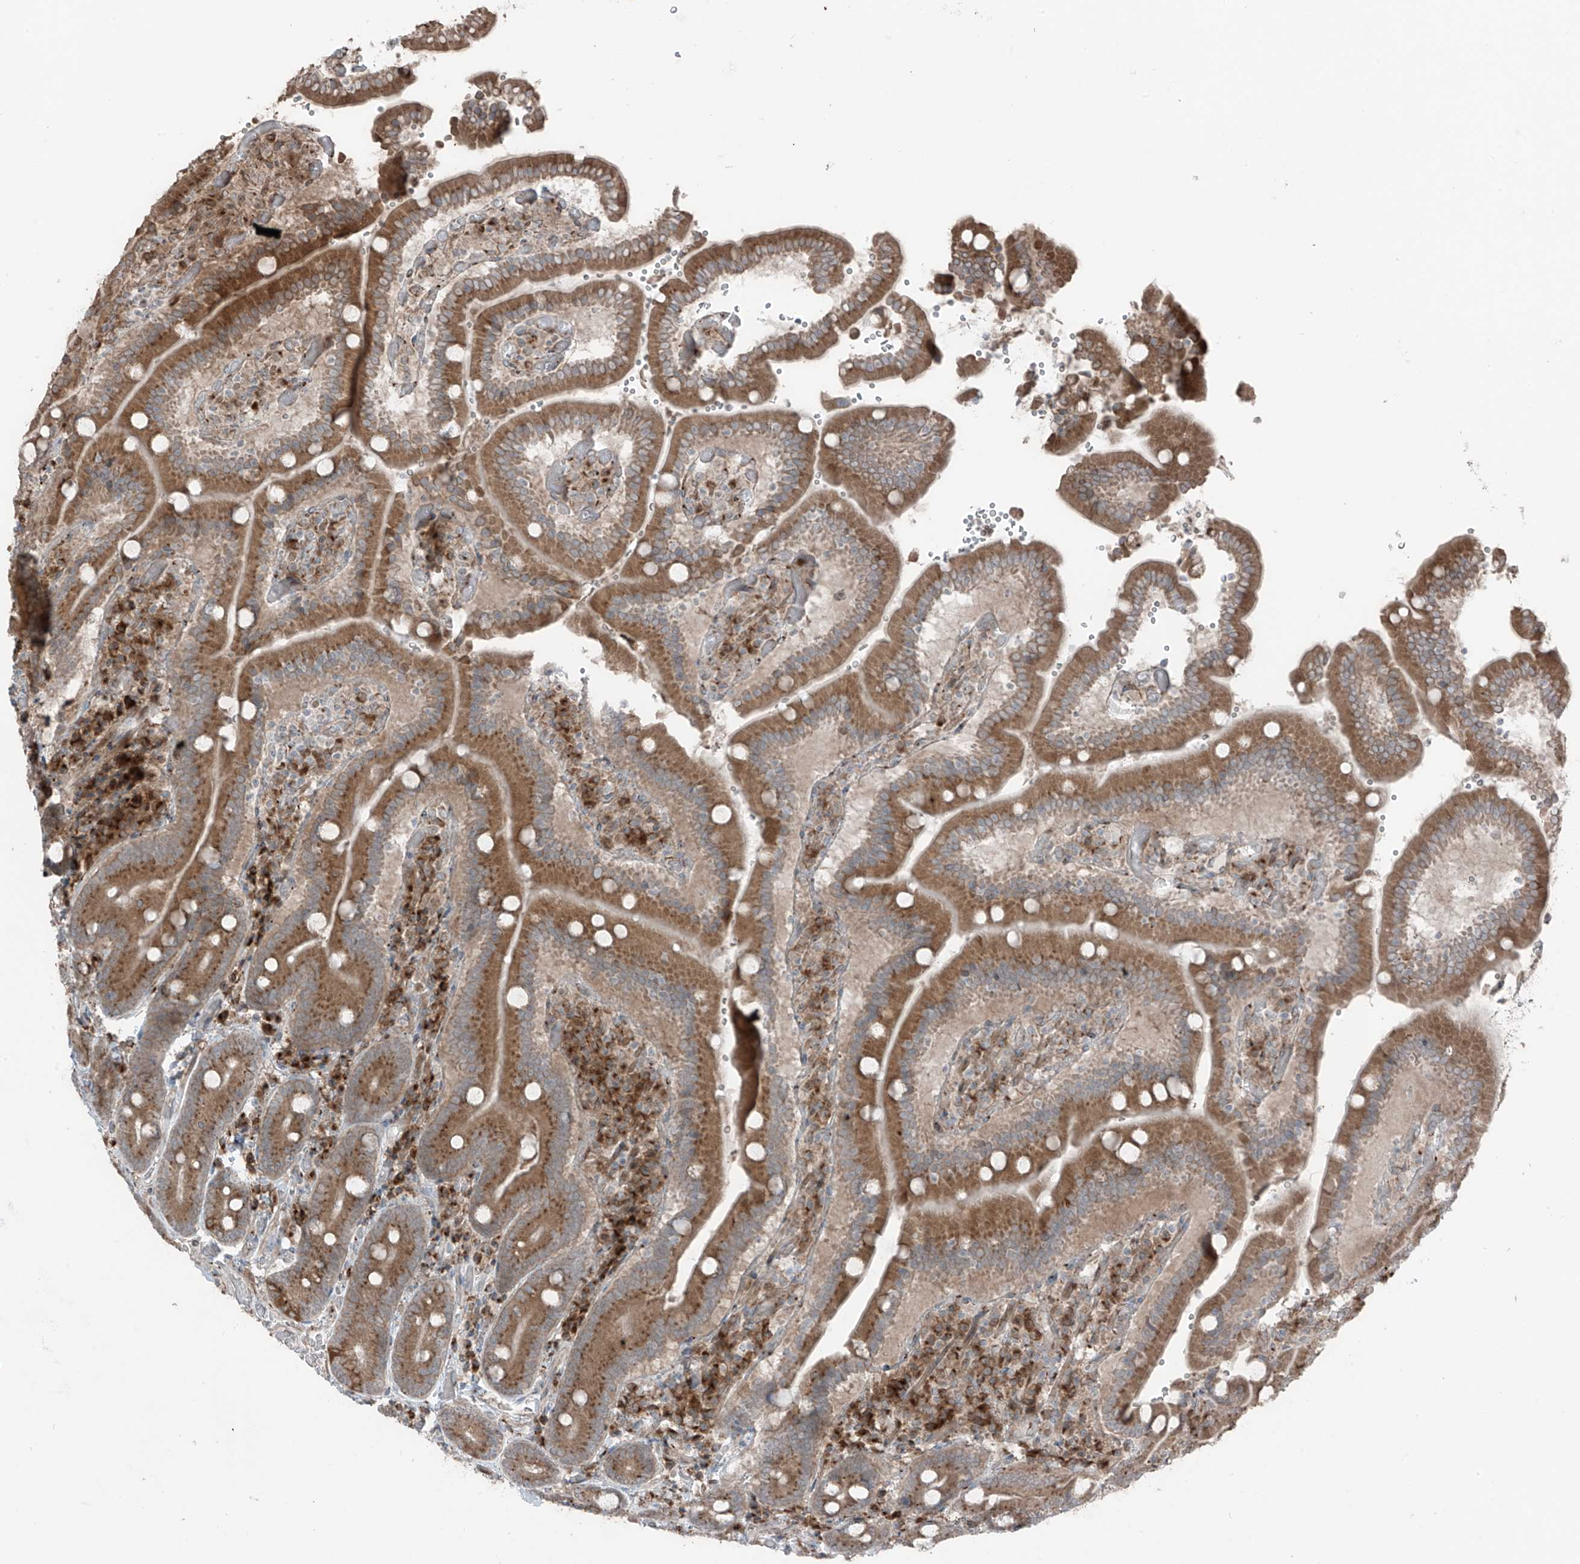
{"staining": {"intensity": "moderate", "quantity": ">75%", "location": "cytoplasmic/membranous"}, "tissue": "duodenum", "cell_type": "Glandular cells", "image_type": "normal", "snomed": [{"axis": "morphology", "description": "Normal tissue, NOS"}, {"axis": "topography", "description": "Duodenum"}], "caption": "High-power microscopy captured an immunohistochemistry micrograph of benign duodenum, revealing moderate cytoplasmic/membranous staining in approximately >75% of glandular cells.", "gene": "ERLEC1", "patient": {"sex": "female", "age": 62}}